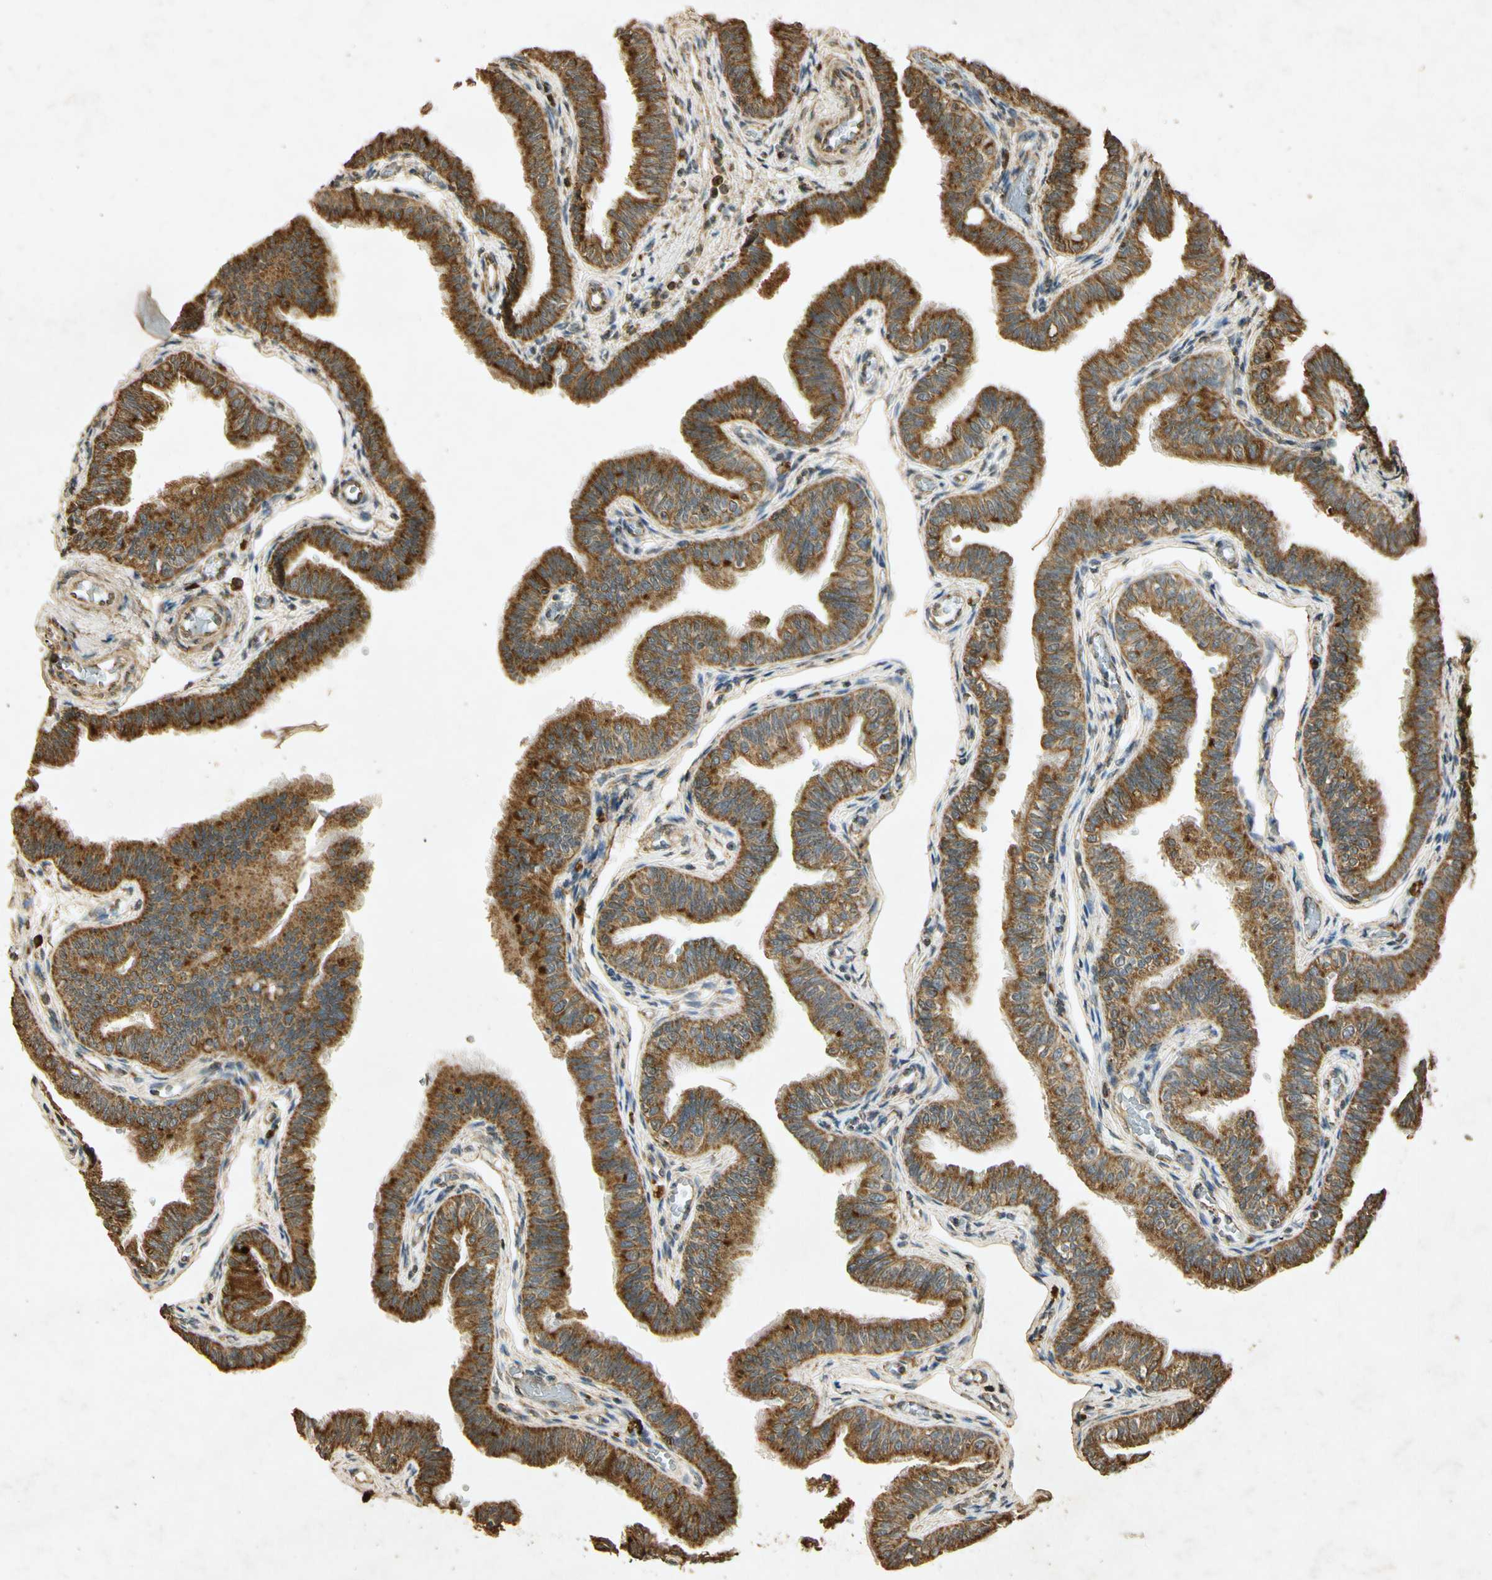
{"staining": {"intensity": "strong", "quantity": ">75%", "location": "cytoplasmic/membranous"}, "tissue": "fallopian tube", "cell_type": "Glandular cells", "image_type": "normal", "snomed": [{"axis": "morphology", "description": "Normal tissue, NOS"}, {"axis": "morphology", "description": "Dermoid, NOS"}, {"axis": "topography", "description": "Fallopian tube"}], "caption": "Fallopian tube stained with IHC demonstrates strong cytoplasmic/membranous staining in approximately >75% of glandular cells. (IHC, brightfield microscopy, high magnification).", "gene": "PRDX3", "patient": {"sex": "female", "age": 33}}